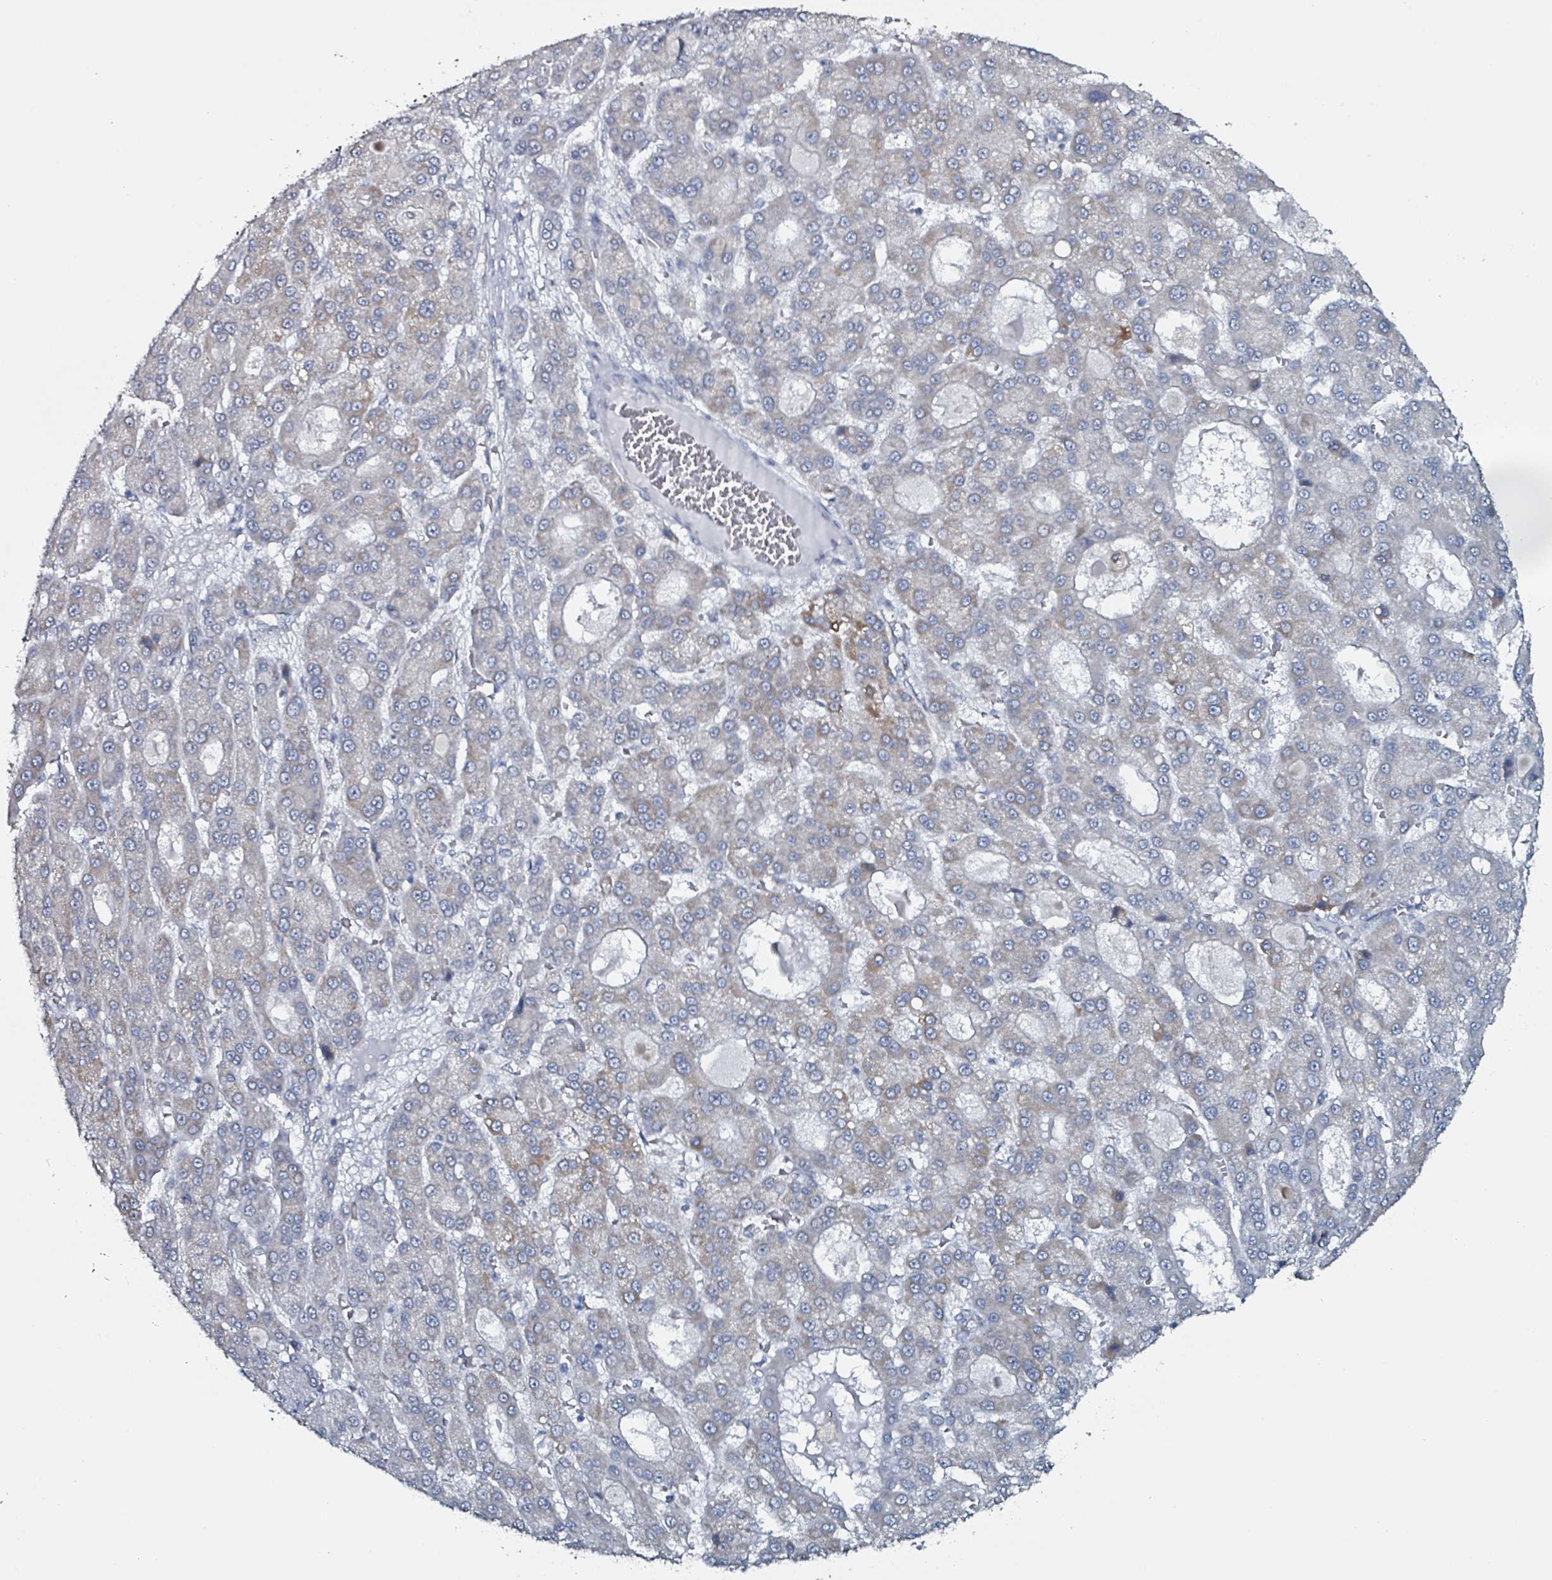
{"staining": {"intensity": "negative", "quantity": "none", "location": "none"}, "tissue": "liver cancer", "cell_type": "Tumor cells", "image_type": "cancer", "snomed": [{"axis": "morphology", "description": "Carcinoma, Hepatocellular, NOS"}, {"axis": "topography", "description": "Liver"}], "caption": "This is a photomicrograph of immunohistochemistry staining of liver hepatocellular carcinoma, which shows no positivity in tumor cells.", "gene": "B3GAT3", "patient": {"sex": "male", "age": 70}}